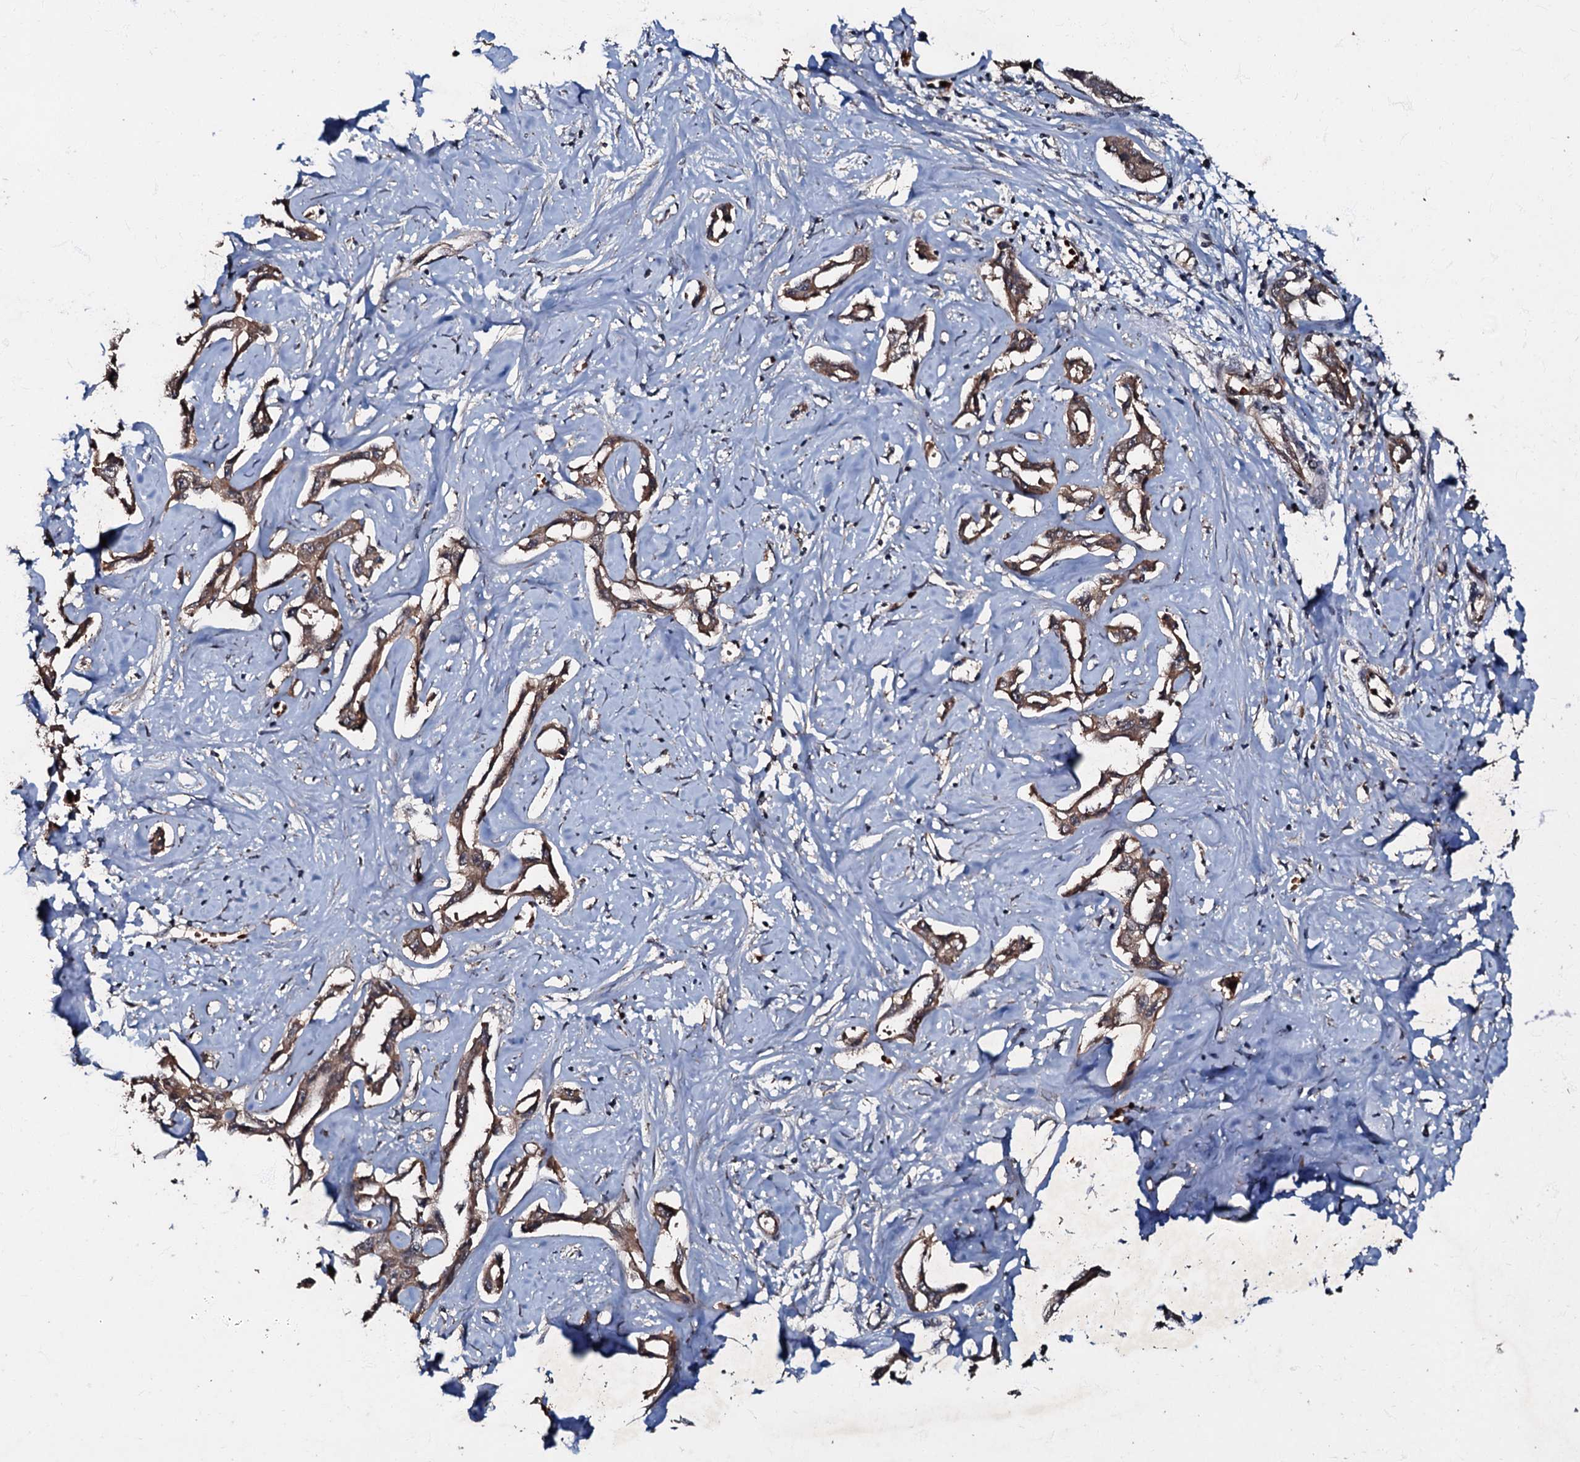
{"staining": {"intensity": "weak", "quantity": ">75%", "location": "cytoplasmic/membranous"}, "tissue": "liver cancer", "cell_type": "Tumor cells", "image_type": "cancer", "snomed": [{"axis": "morphology", "description": "Cholangiocarcinoma"}, {"axis": "topography", "description": "Liver"}], "caption": "IHC of cholangiocarcinoma (liver) shows low levels of weak cytoplasmic/membranous positivity in about >75% of tumor cells.", "gene": "MANSC4", "patient": {"sex": "male", "age": 59}}